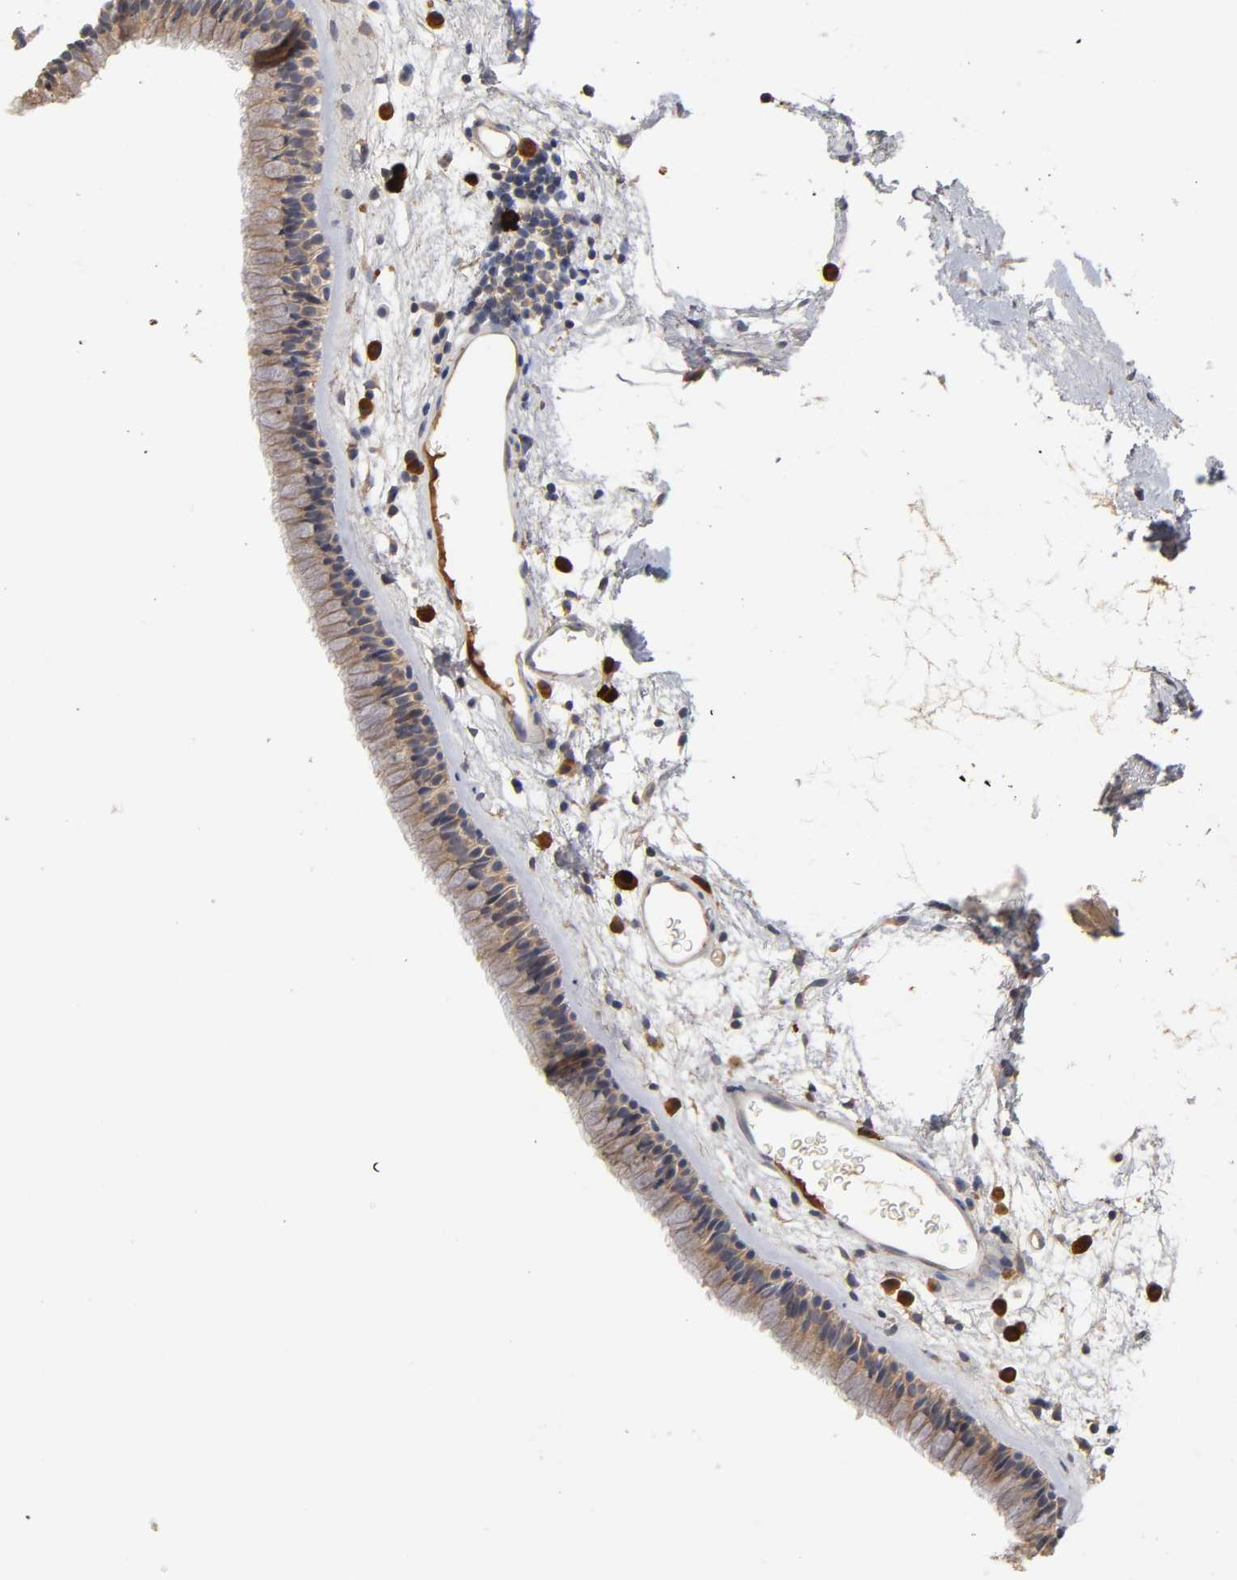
{"staining": {"intensity": "moderate", "quantity": ">75%", "location": "cytoplasmic/membranous"}, "tissue": "nasopharynx", "cell_type": "Respiratory epithelial cells", "image_type": "normal", "snomed": [{"axis": "morphology", "description": "Normal tissue, NOS"}, {"axis": "morphology", "description": "Inflammation, NOS"}, {"axis": "topography", "description": "Nasopharynx"}], "caption": "IHC (DAB (3,3'-diaminobenzidine)) staining of unremarkable nasopharynx demonstrates moderate cytoplasmic/membranous protein positivity in approximately >75% of respiratory epithelial cells. The protein is stained brown, and the nuclei are stained in blue (DAB IHC with brightfield microscopy, high magnification).", "gene": "RPS29", "patient": {"sex": "male", "age": 48}}